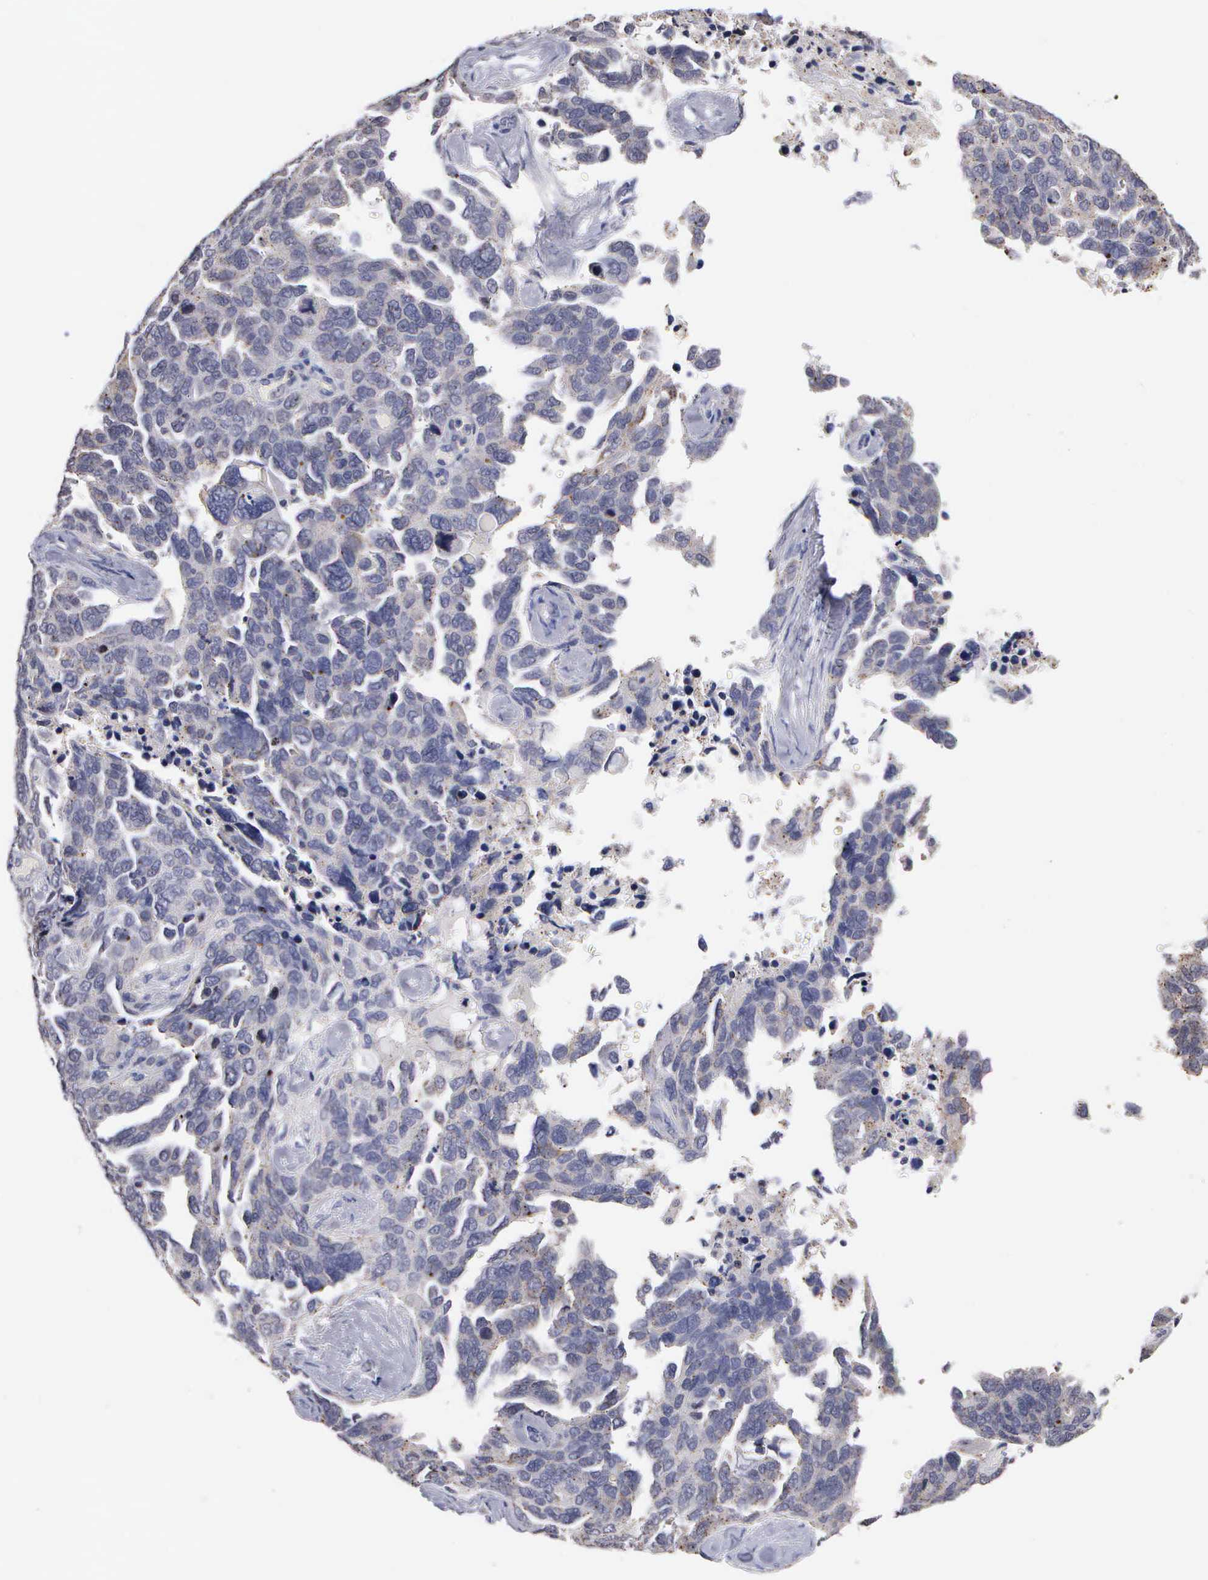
{"staining": {"intensity": "weak", "quantity": "25%-75%", "location": "cytoplasmic/membranous"}, "tissue": "ovarian cancer", "cell_type": "Tumor cells", "image_type": "cancer", "snomed": [{"axis": "morphology", "description": "Cystadenocarcinoma, serous, NOS"}, {"axis": "topography", "description": "Ovary"}], "caption": "A histopathology image of ovarian cancer (serous cystadenocarcinoma) stained for a protein exhibits weak cytoplasmic/membranous brown staining in tumor cells. (DAB IHC with brightfield microscopy, high magnification).", "gene": "KDM6A", "patient": {"sex": "female", "age": 64}}